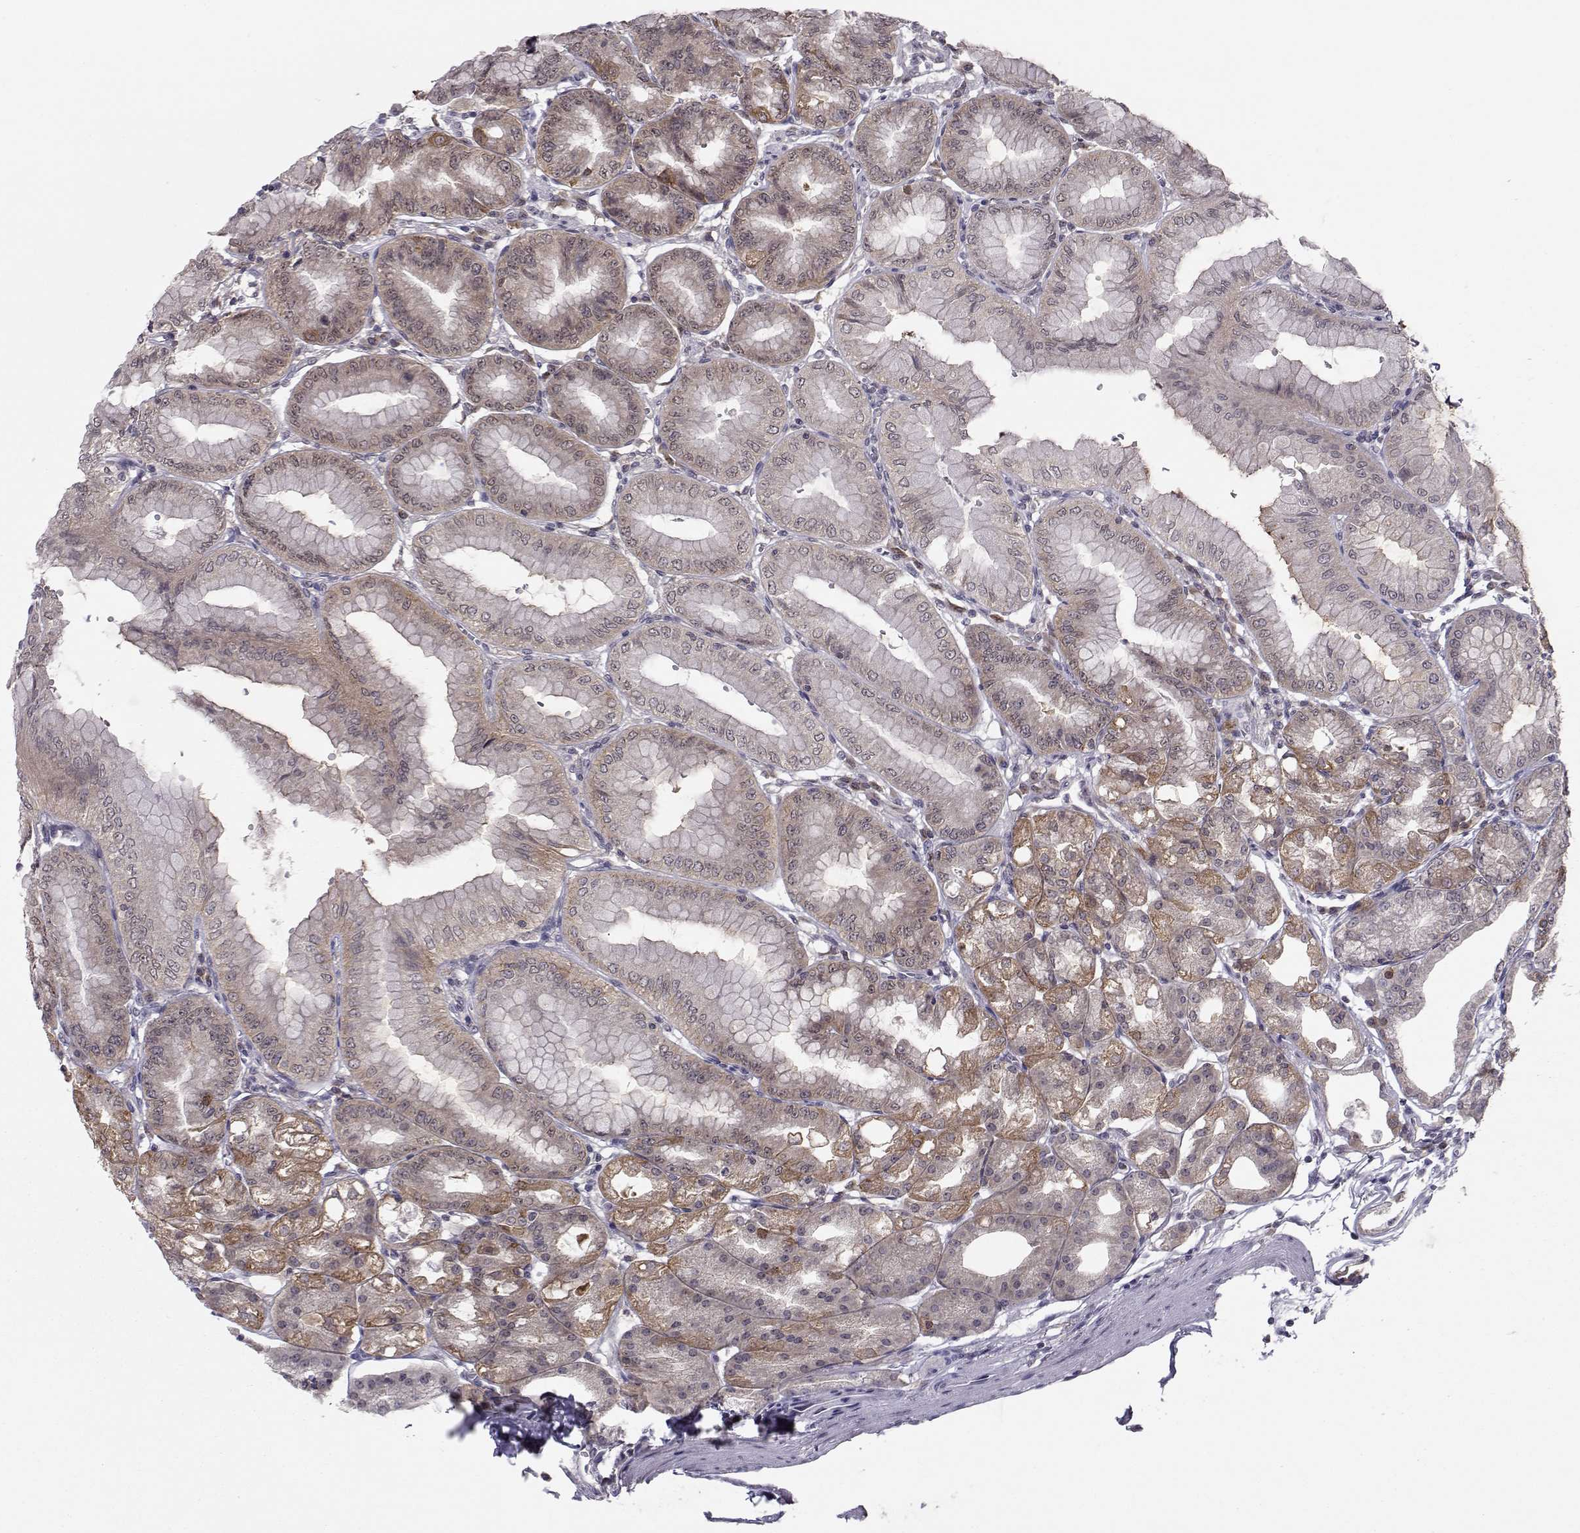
{"staining": {"intensity": "moderate", "quantity": "25%-75%", "location": "cytoplasmic/membranous"}, "tissue": "stomach", "cell_type": "Glandular cells", "image_type": "normal", "snomed": [{"axis": "morphology", "description": "Normal tissue, NOS"}, {"axis": "topography", "description": "Stomach"}], "caption": "Normal stomach reveals moderate cytoplasmic/membranous positivity in about 25%-75% of glandular cells The staining is performed using DAB (3,3'-diaminobenzidine) brown chromogen to label protein expression. The nuclei are counter-stained blue using hematoxylin..", "gene": "KIF13B", "patient": {"sex": "male", "age": 71}}